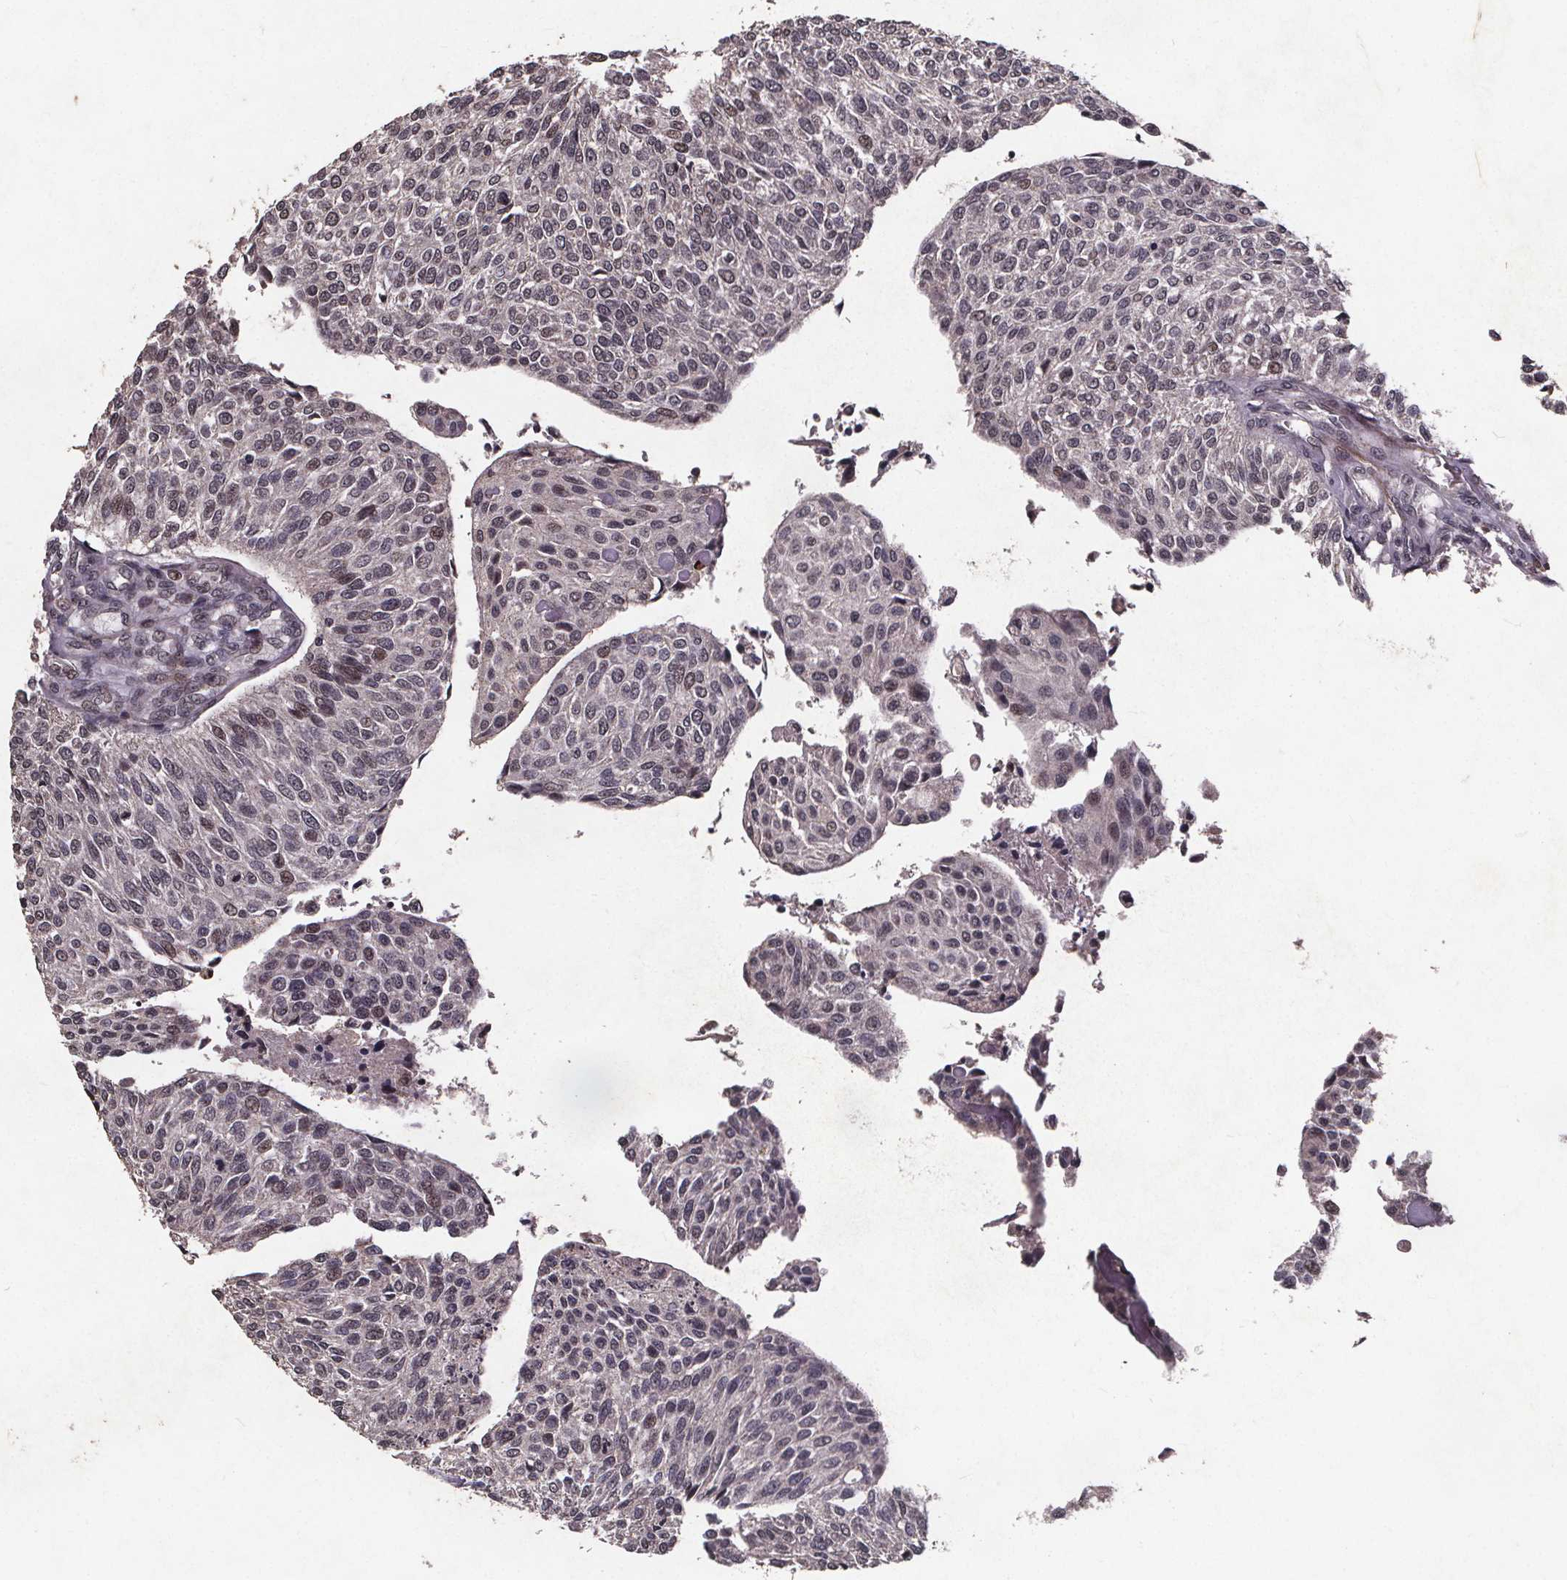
{"staining": {"intensity": "negative", "quantity": "none", "location": "none"}, "tissue": "urothelial cancer", "cell_type": "Tumor cells", "image_type": "cancer", "snomed": [{"axis": "morphology", "description": "Urothelial carcinoma, NOS"}, {"axis": "topography", "description": "Urinary bladder"}], "caption": "Tumor cells show no significant protein positivity in urothelial cancer.", "gene": "GPX3", "patient": {"sex": "male", "age": 55}}